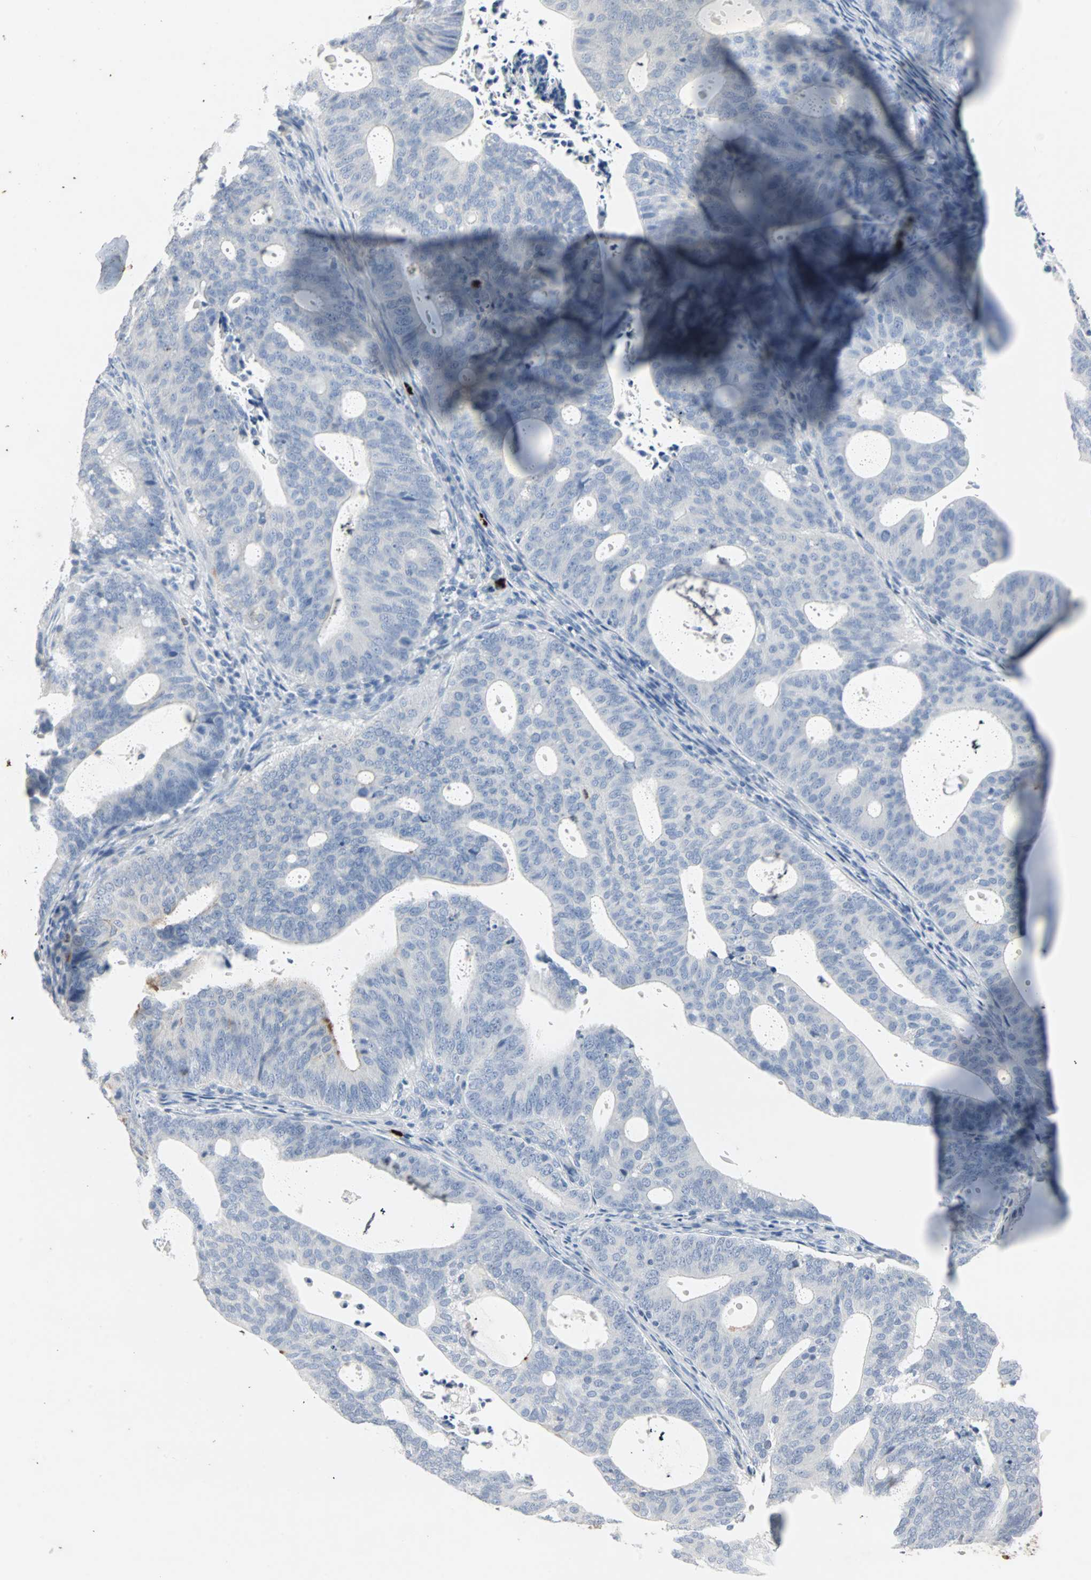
{"staining": {"intensity": "negative", "quantity": "none", "location": "none"}, "tissue": "endometrial cancer", "cell_type": "Tumor cells", "image_type": "cancer", "snomed": [{"axis": "morphology", "description": "Adenocarcinoma, NOS"}, {"axis": "topography", "description": "Uterus"}], "caption": "This is a image of IHC staining of endometrial cancer, which shows no expression in tumor cells.", "gene": "CEACAM6", "patient": {"sex": "female", "age": 83}}